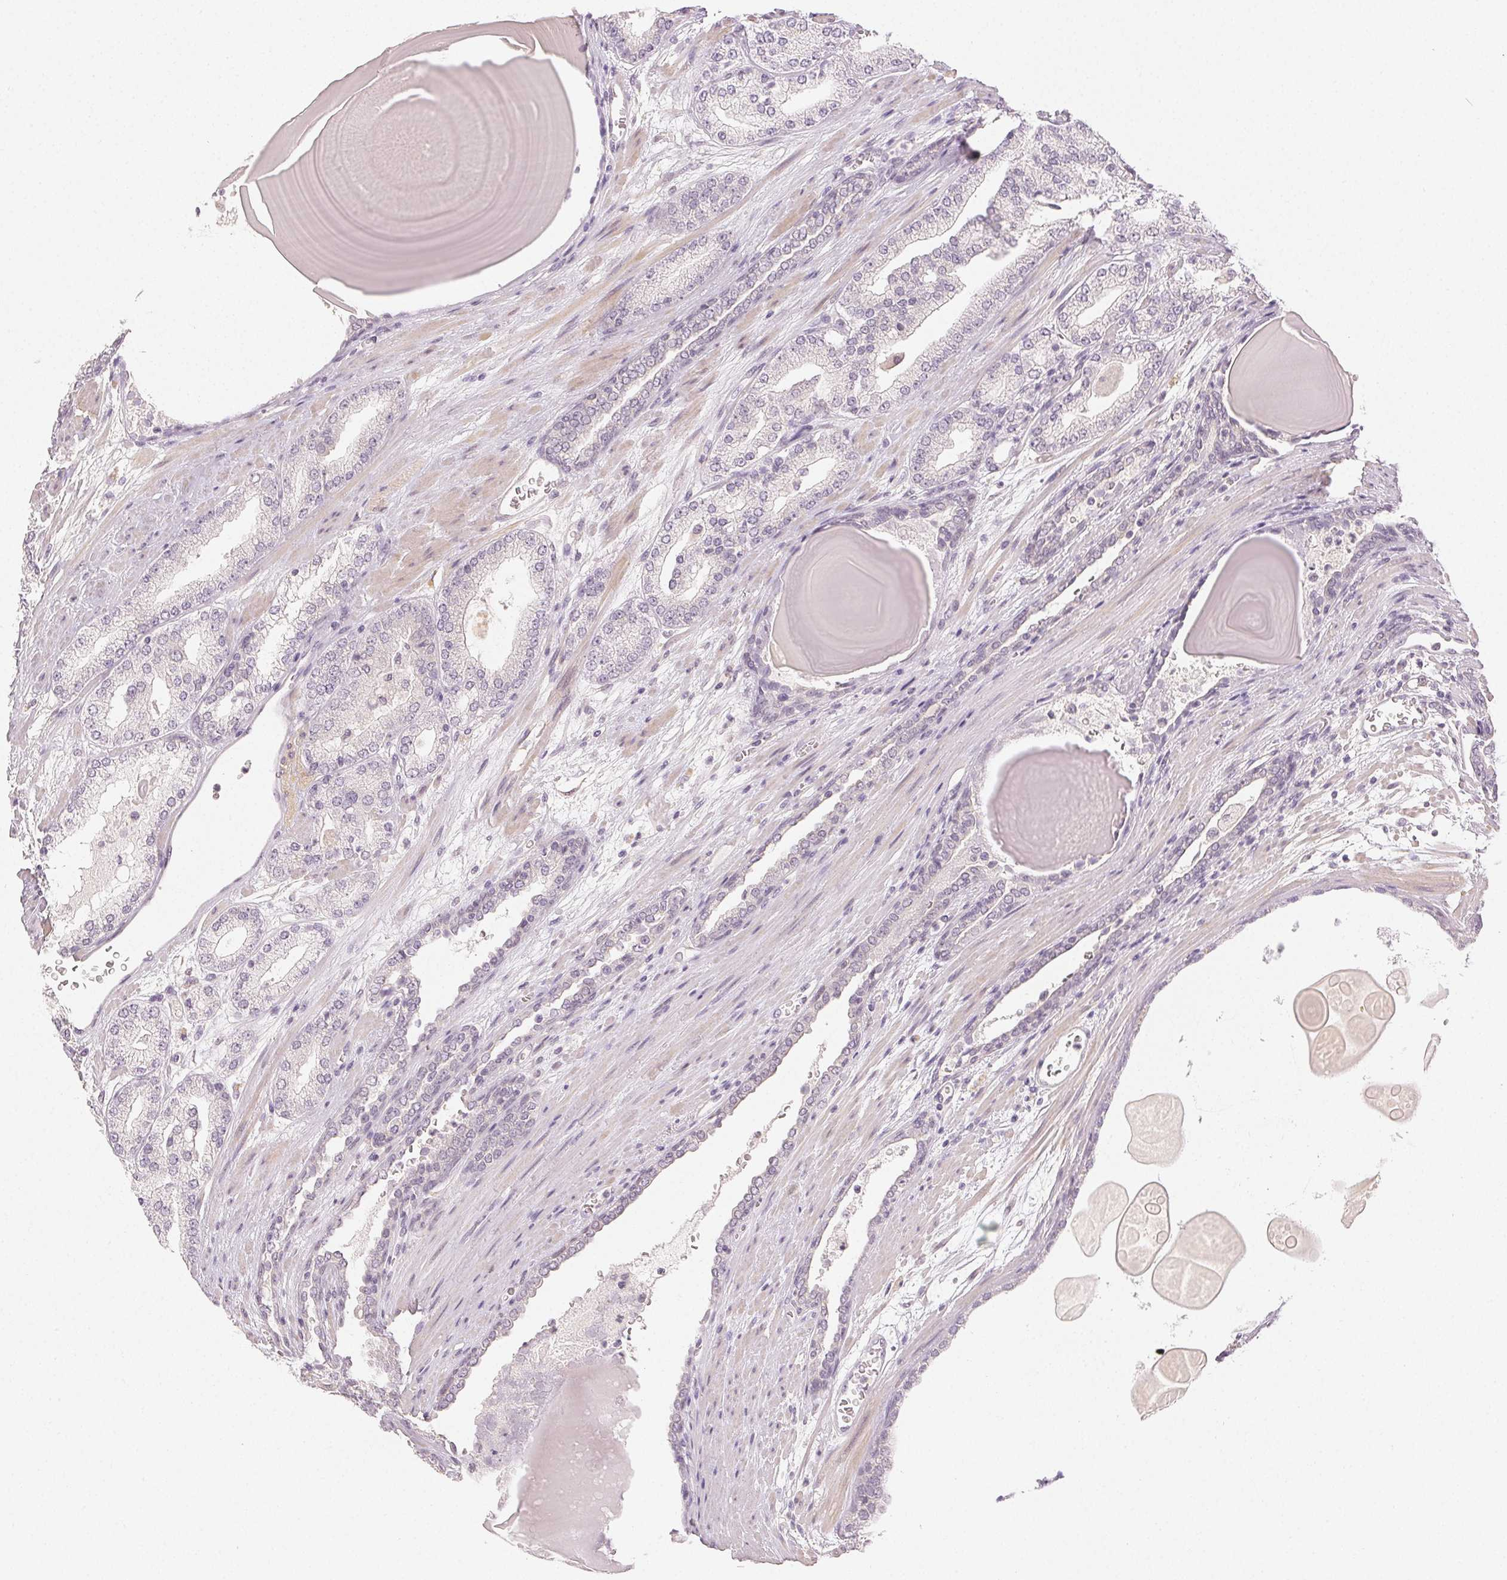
{"staining": {"intensity": "negative", "quantity": "none", "location": "none"}, "tissue": "prostate cancer", "cell_type": "Tumor cells", "image_type": "cancer", "snomed": [{"axis": "morphology", "description": "Adenocarcinoma, High grade"}, {"axis": "topography", "description": "Prostate"}], "caption": "IHC micrograph of prostate cancer stained for a protein (brown), which demonstrates no positivity in tumor cells.", "gene": "MAP1LC3A", "patient": {"sex": "male", "age": 64}}